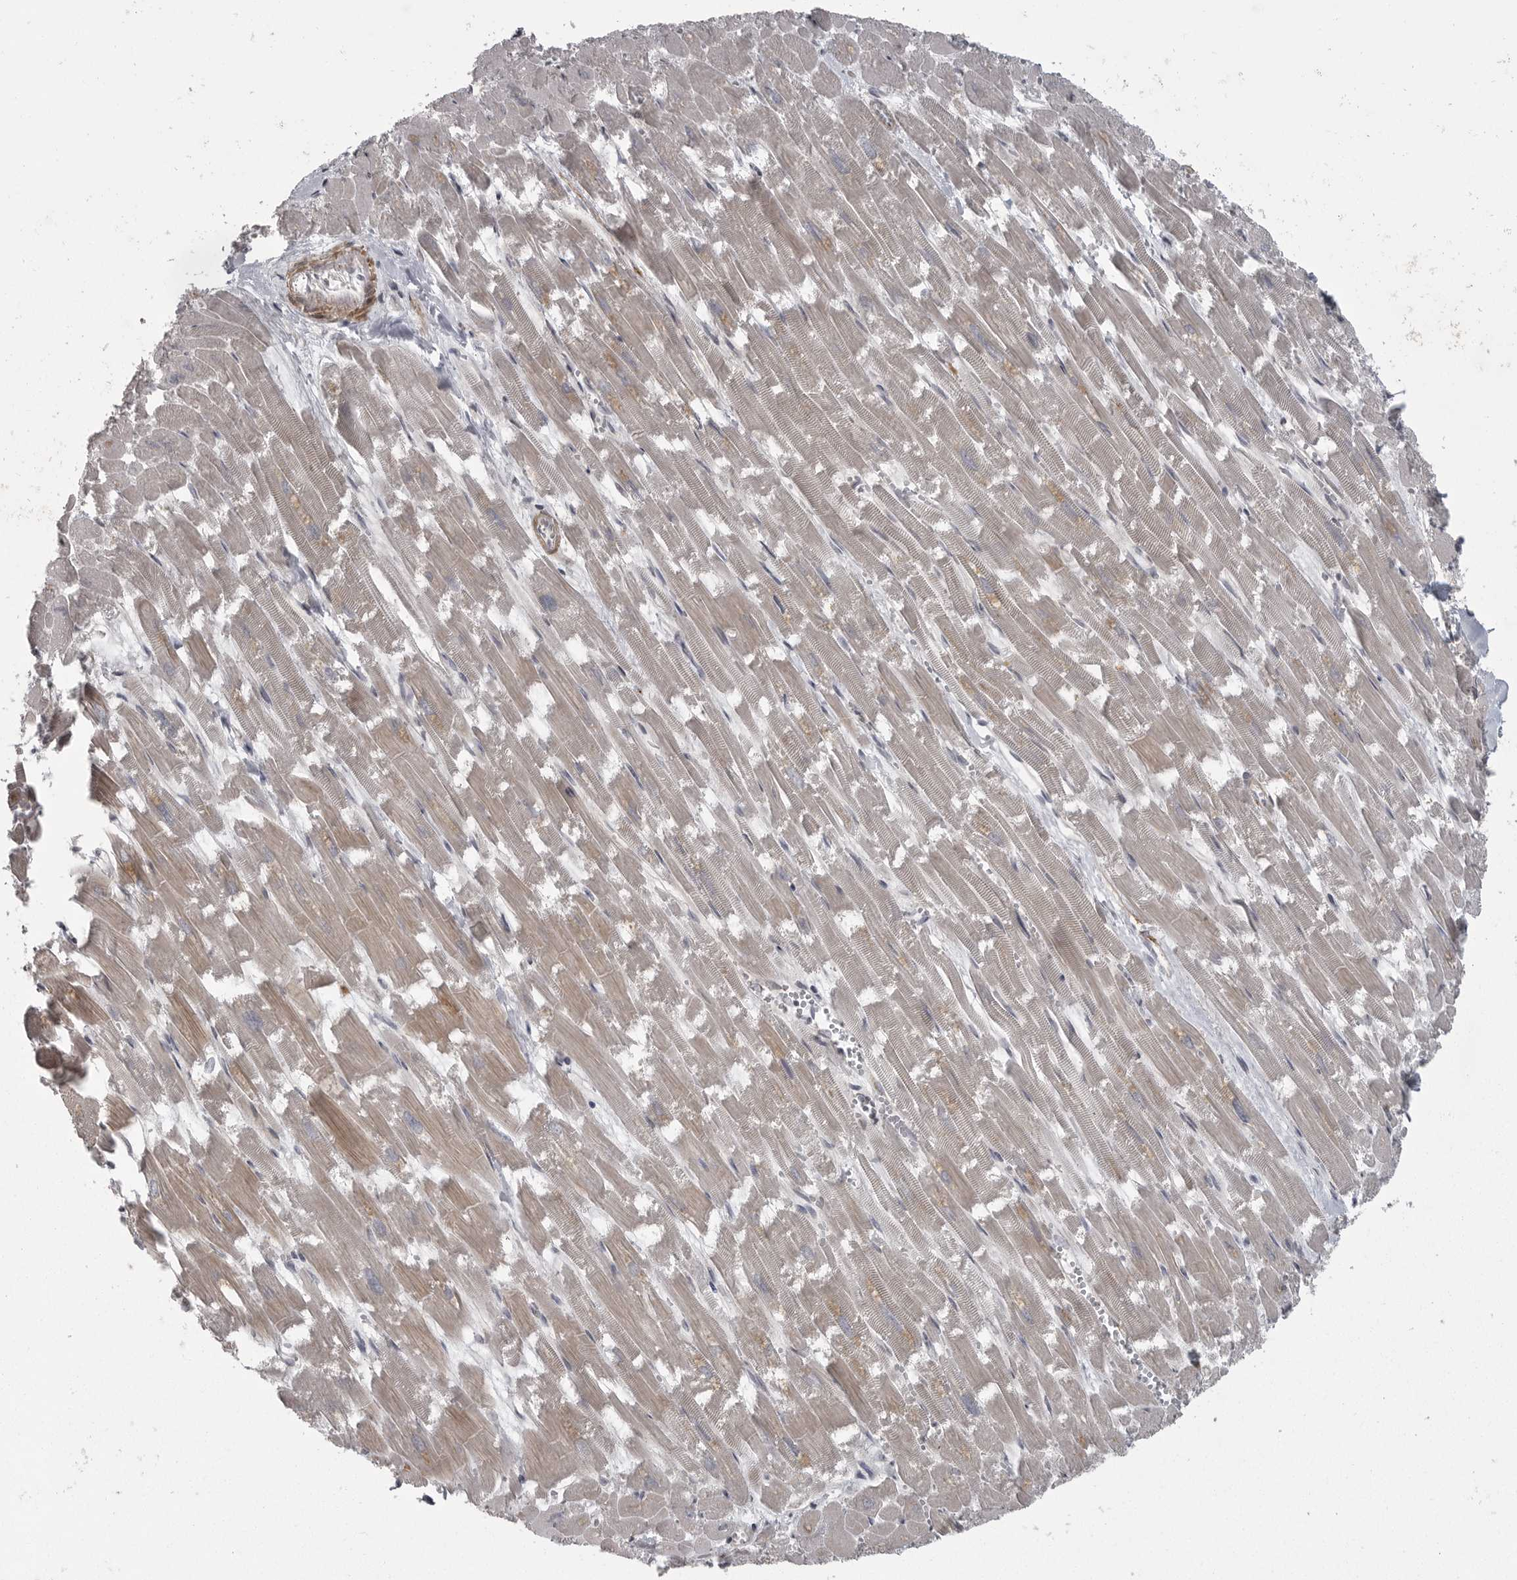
{"staining": {"intensity": "moderate", "quantity": "<25%", "location": "cytoplasmic/membranous"}, "tissue": "heart muscle", "cell_type": "Cardiomyocytes", "image_type": "normal", "snomed": [{"axis": "morphology", "description": "Normal tissue, NOS"}, {"axis": "topography", "description": "Heart"}], "caption": "Immunohistochemistry (IHC) micrograph of benign heart muscle: human heart muscle stained using immunohistochemistry demonstrates low levels of moderate protein expression localized specifically in the cytoplasmic/membranous of cardiomyocytes, appearing as a cytoplasmic/membranous brown color.", "gene": "PPP1R9A", "patient": {"sex": "male", "age": 54}}